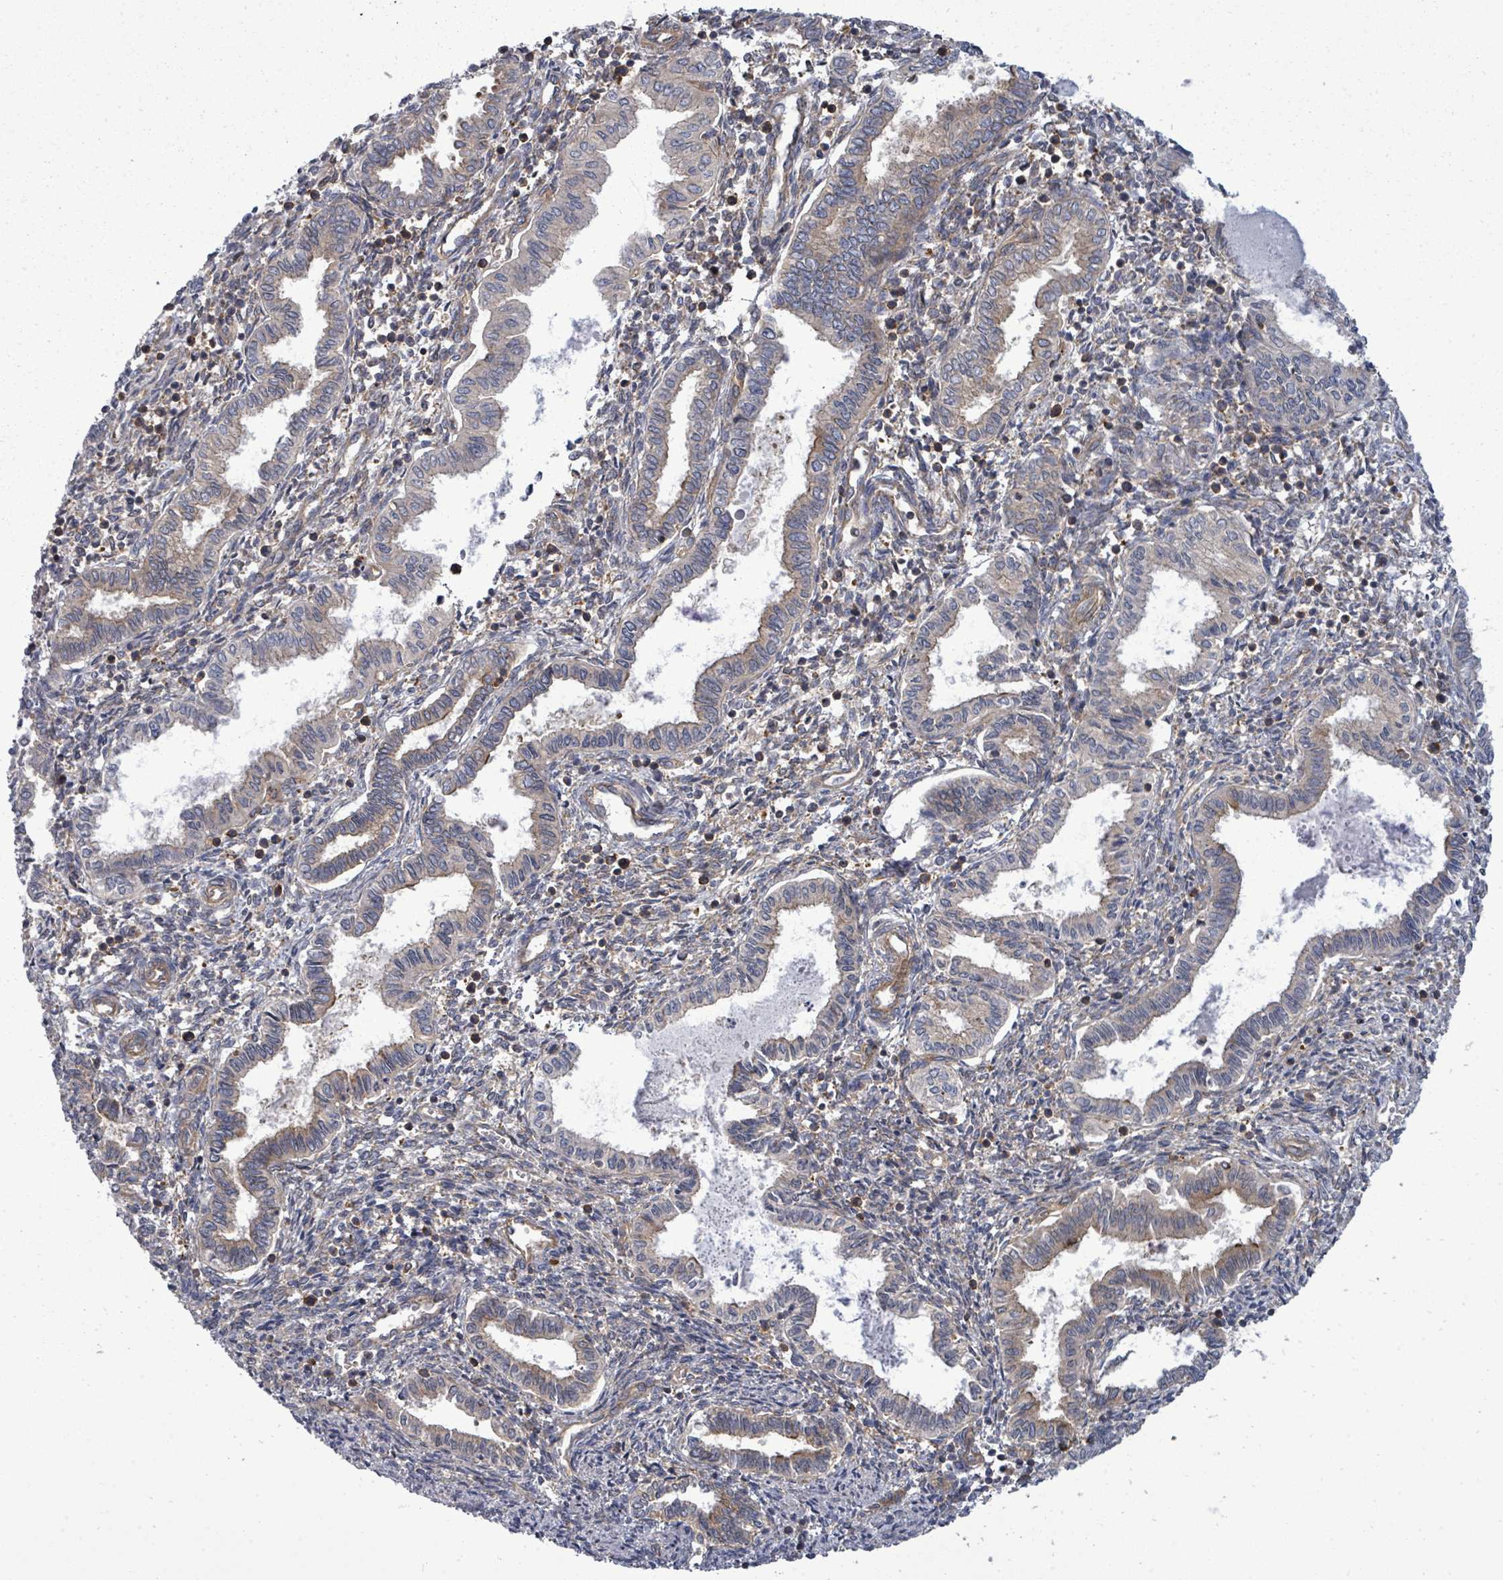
{"staining": {"intensity": "negative", "quantity": "none", "location": "none"}, "tissue": "endometrium", "cell_type": "Cells in endometrial stroma", "image_type": "normal", "snomed": [{"axis": "morphology", "description": "Normal tissue, NOS"}, {"axis": "topography", "description": "Endometrium"}], "caption": "A histopathology image of human endometrium is negative for staining in cells in endometrial stroma. (Brightfield microscopy of DAB IHC at high magnification).", "gene": "EIF3CL", "patient": {"sex": "female", "age": 37}}